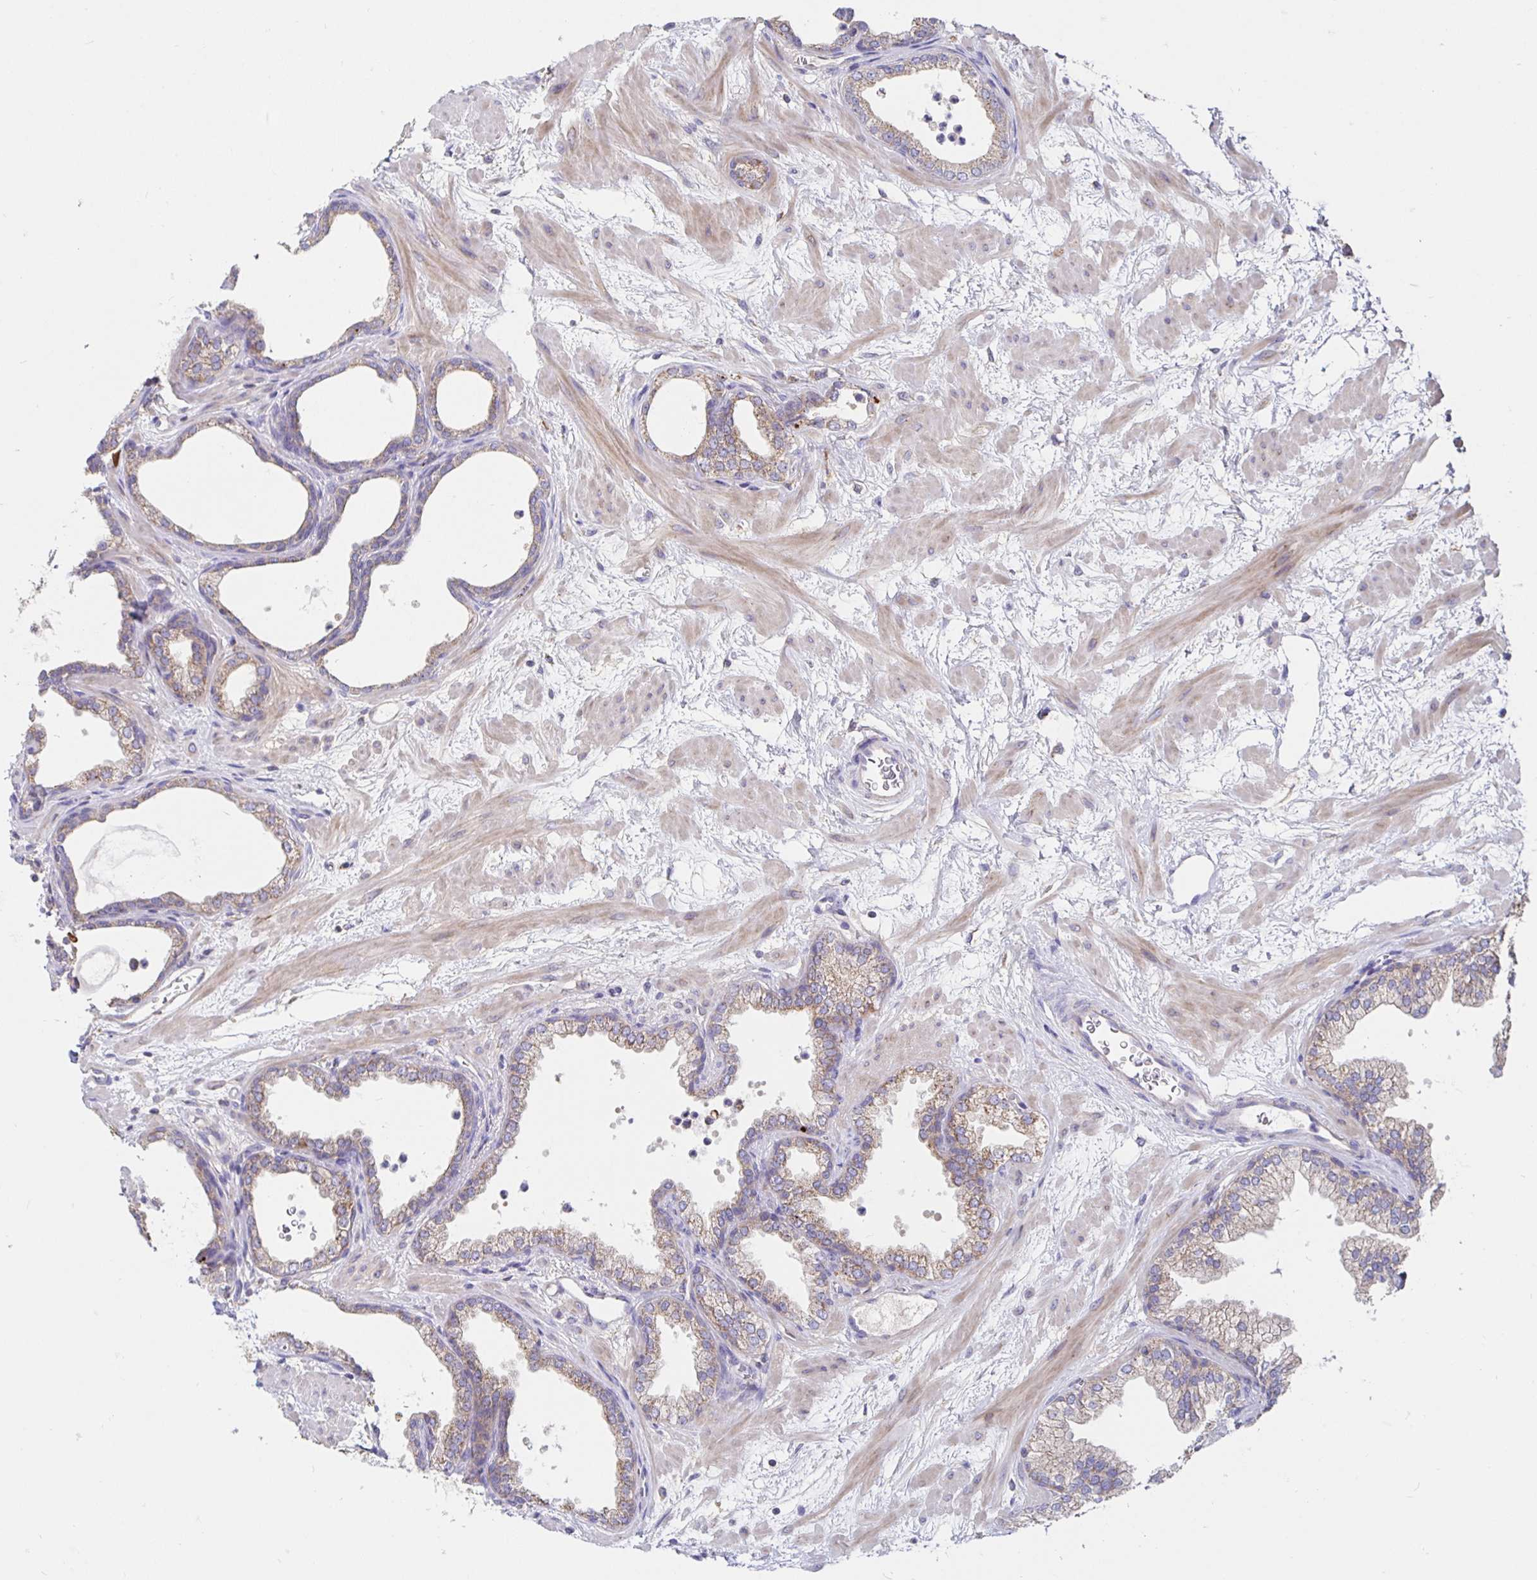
{"staining": {"intensity": "weak", "quantity": "25%-75%", "location": "cytoplasmic/membranous"}, "tissue": "prostate", "cell_type": "Glandular cells", "image_type": "normal", "snomed": [{"axis": "morphology", "description": "Normal tissue, NOS"}, {"axis": "topography", "description": "Prostate"}], "caption": "Benign prostate shows weak cytoplasmic/membranous staining in approximately 25%-75% of glandular cells, visualized by immunohistochemistry. The staining was performed using DAB to visualize the protein expression in brown, while the nuclei were stained in blue with hematoxylin (Magnification: 20x).", "gene": "PRDX3", "patient": {"sex": "male", "age": 37}}